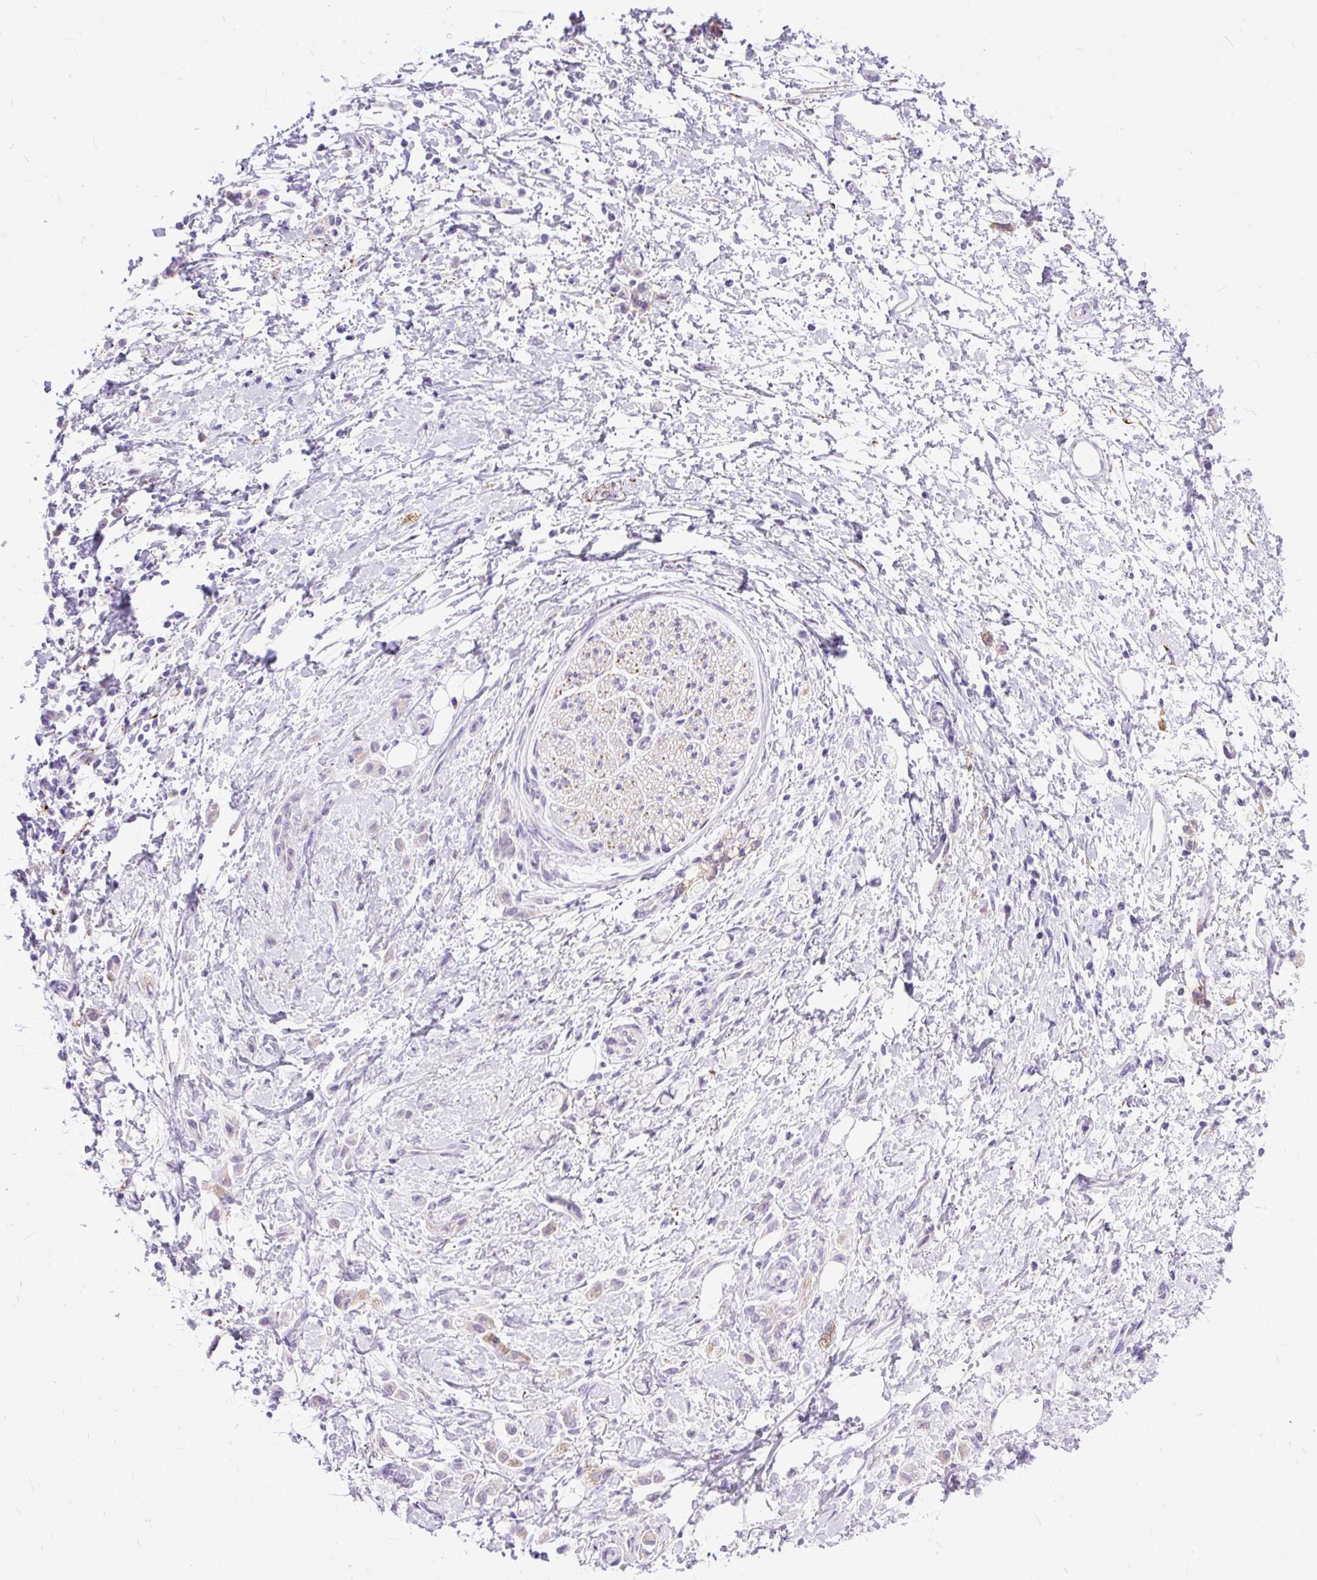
{"staining": {"intensity": "negative", "quantity": "none", "location": "none"}, "tissue": "stomach cancer", "cell_type": "Tumor cells", "image_type": "cancer", "snomed": [{"axis": "morphology", "description": "Adenocarcinoma, NOS"}, {"axis": "topography", "description": "Stomach"}], "caption": "Immunohistochemistry (IHC) micrograph of neoplastic tissue: human stomach adenocarcinoma stained with DAB (3,3'-diaminobenzidine) shows no significant protein expression in tumor cells.", "gene": "ZNF256", "patient": {"sex": "female", "age": 60}}